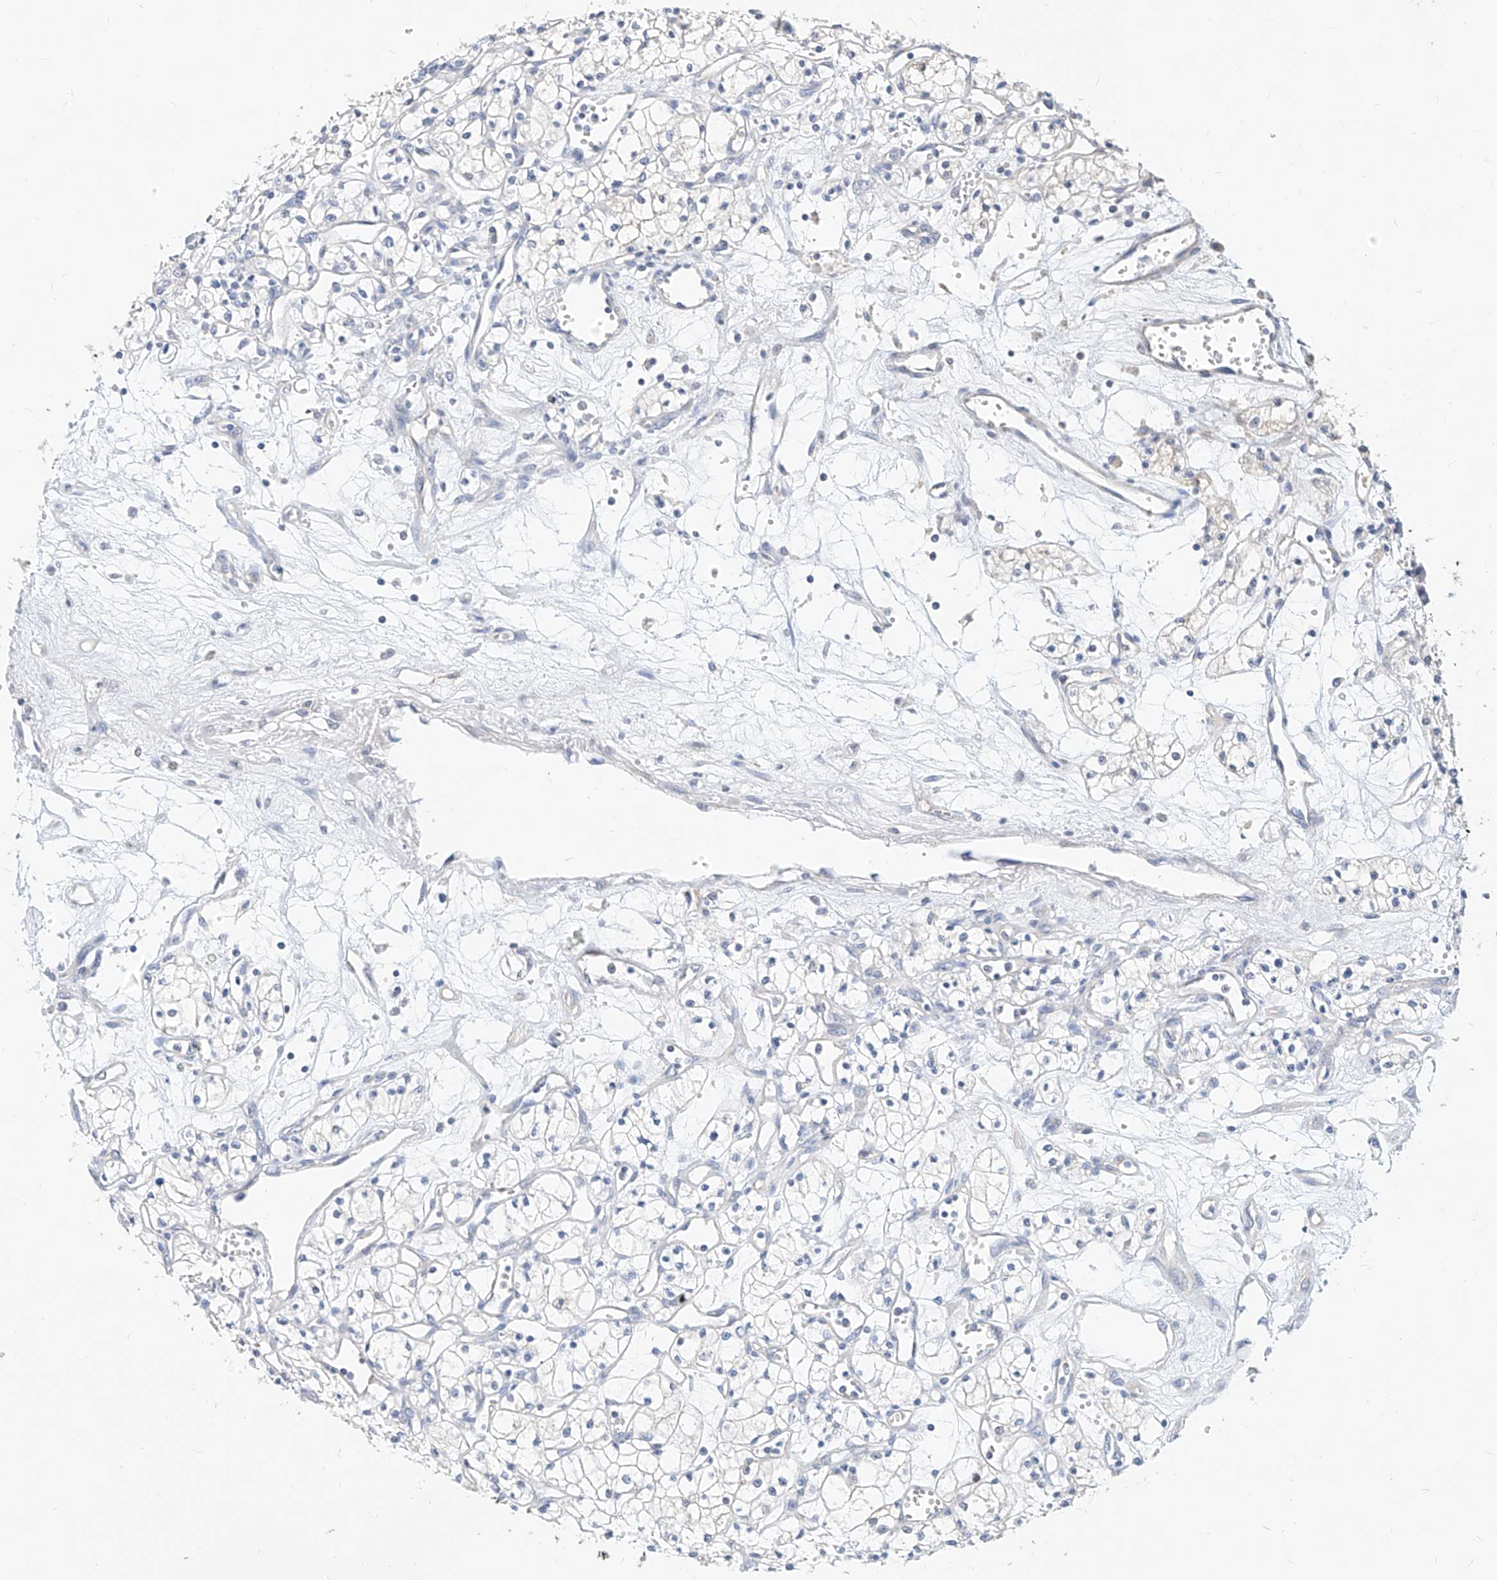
{"staining": {"intensity": "negative", "quantity": "none", "location": "none"}, "tissue": "renal cancer", "cell_type": "Tumor cells", "image_type": "cancer", "snomed": [{"axis": "morphology", "description": "Adenocarcinoma, NOS"}, {"axis": "topography", "description": "Kidney"}], "caption": "DAB (3,3'-diaminobenzidine) immunohistochemical staining of renal cancer reveals no significant staining in tumor cells.", "gene": "ZZEF1", "patient": {"sex": "male", "age": 59}}